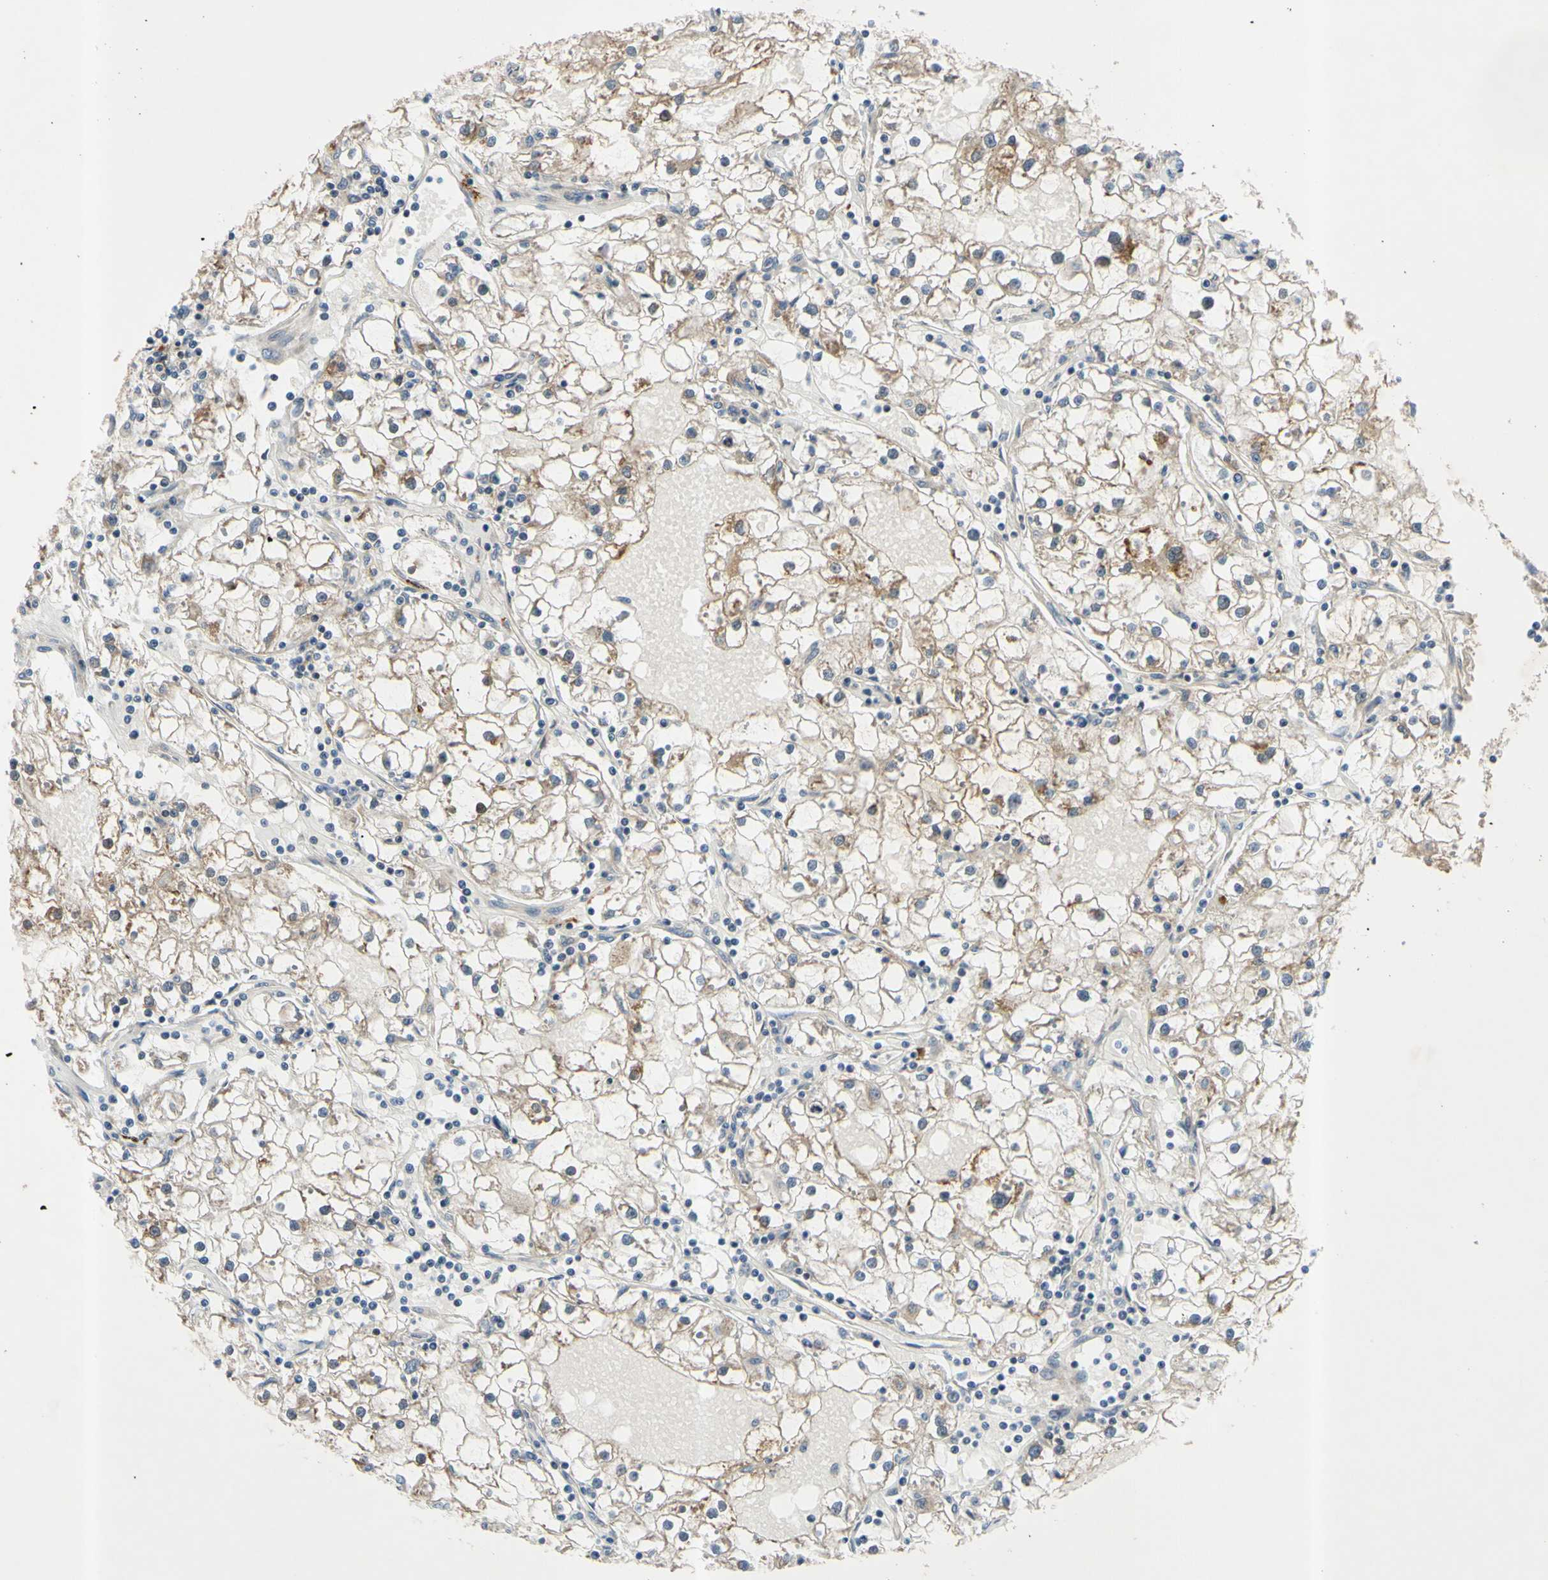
{"staining": {"intensity": "negative", "quantity": "none", "location": "none"}, "tissue": "renal cancer", "cell_type": "Tumor cells", "image_type": "cancer", "snomed": [{"axis": "morphology", "description": "Adenocarcinoma, NOS"}, {"axis": "topography", "description": "Kidney"}], "caption": "IHC of renal adenocarcinoma reveals no expression in tumor cells.", "gene": "SVIL", "patient": {"sex": "male", "age": 56}}